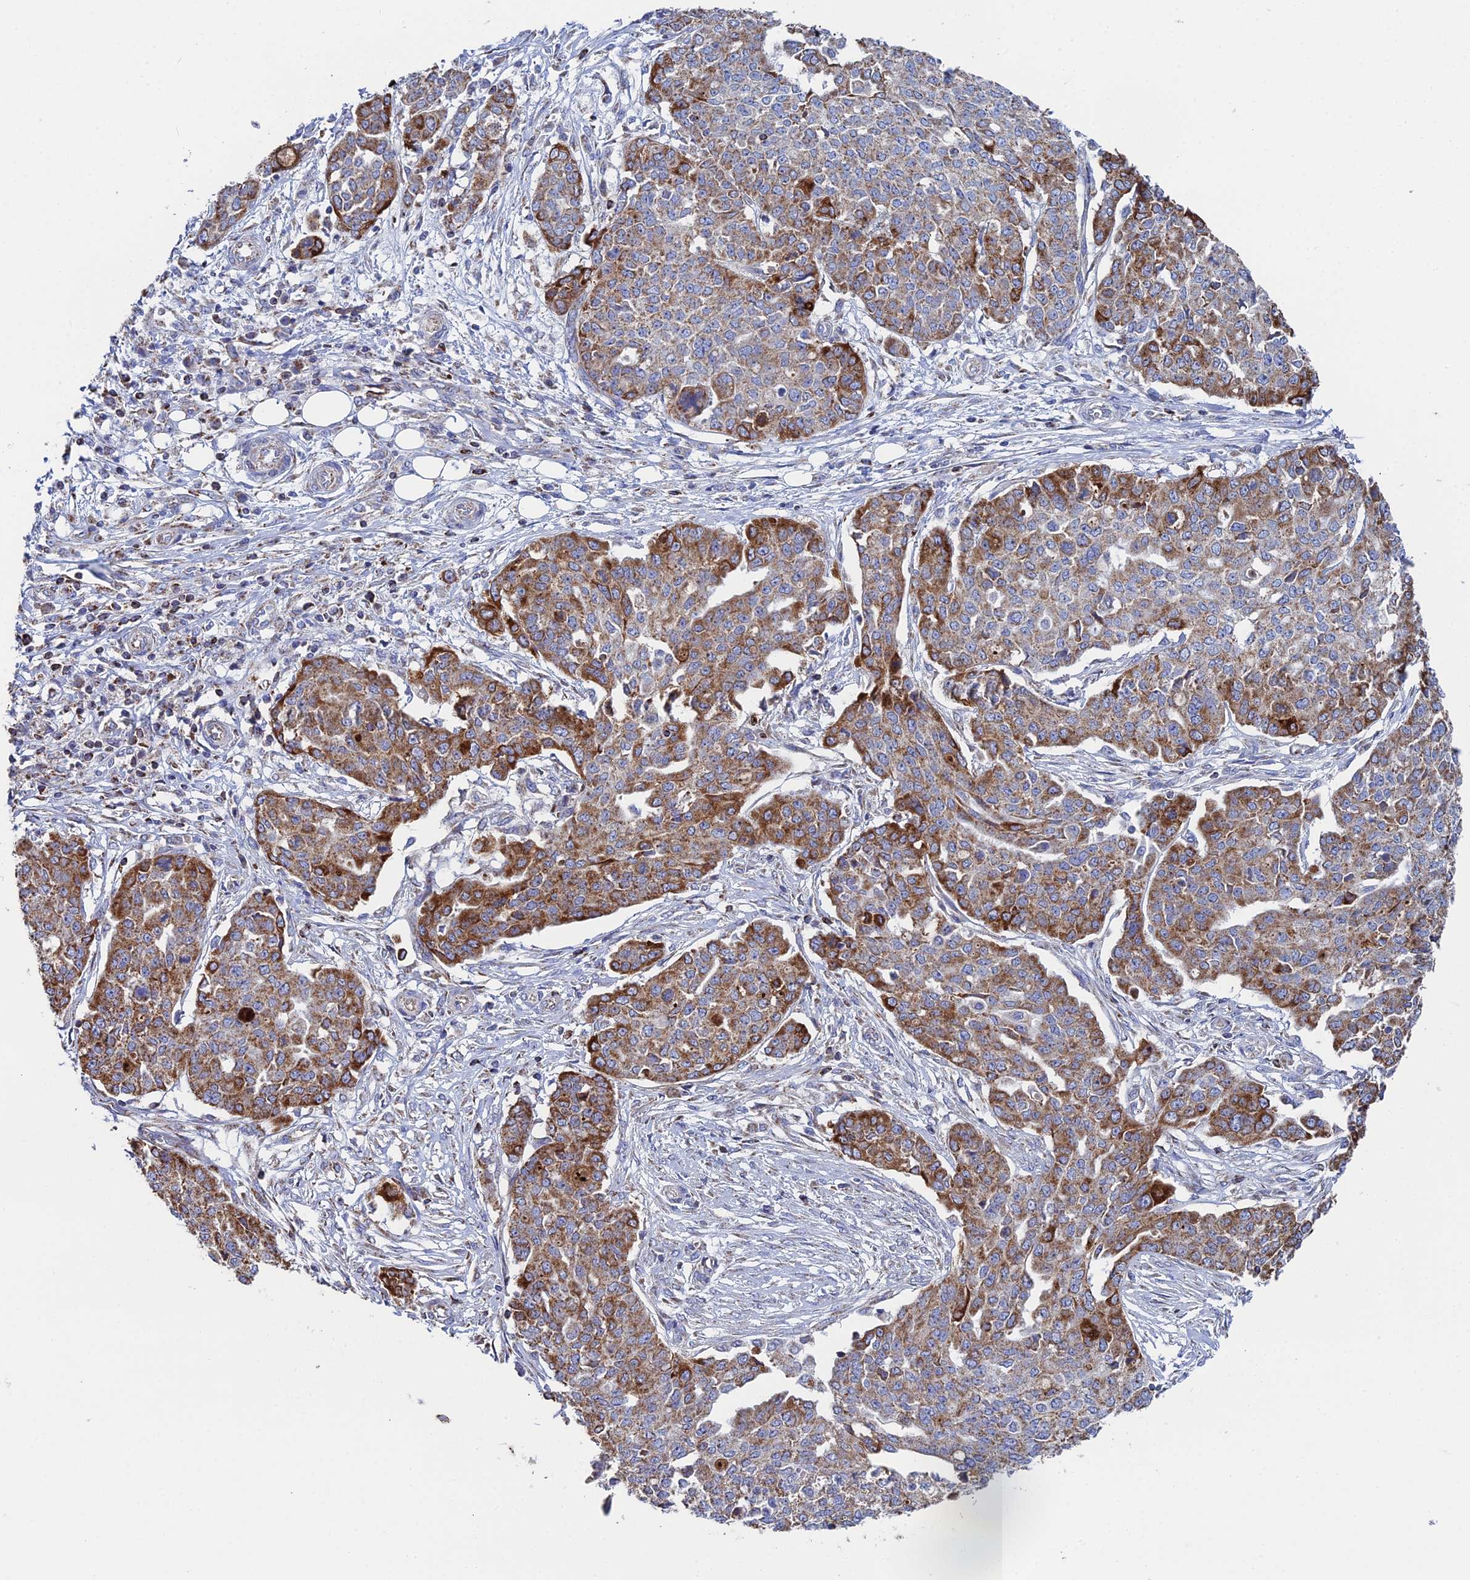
{"staining": {"intensity": "strong", "quantity": "25%-75%", "location": "cytoplasmic/membranous"}, "tissue": "ovarian cancer", "cell_type": "Tumor cells", "image_type": "cancer", "snomed": [{"axis": "morphology", "description": "Cystadenocarcinoma, serous, NOS"}, {"axis": "topography", "description": "Soft tissue"}, {"axis": "topography", "description": "Ovary"}], "caption": "Immunohistochemical staining of ovarian cancer reveals high levels of strong cytoplasmic/membranous expression in about 25%-75% of tumor cells. (IHC, brightfield microscopy, high magnification).", "gene": "SPOCK2", "patient": {"sex": "female", "age": 57}}